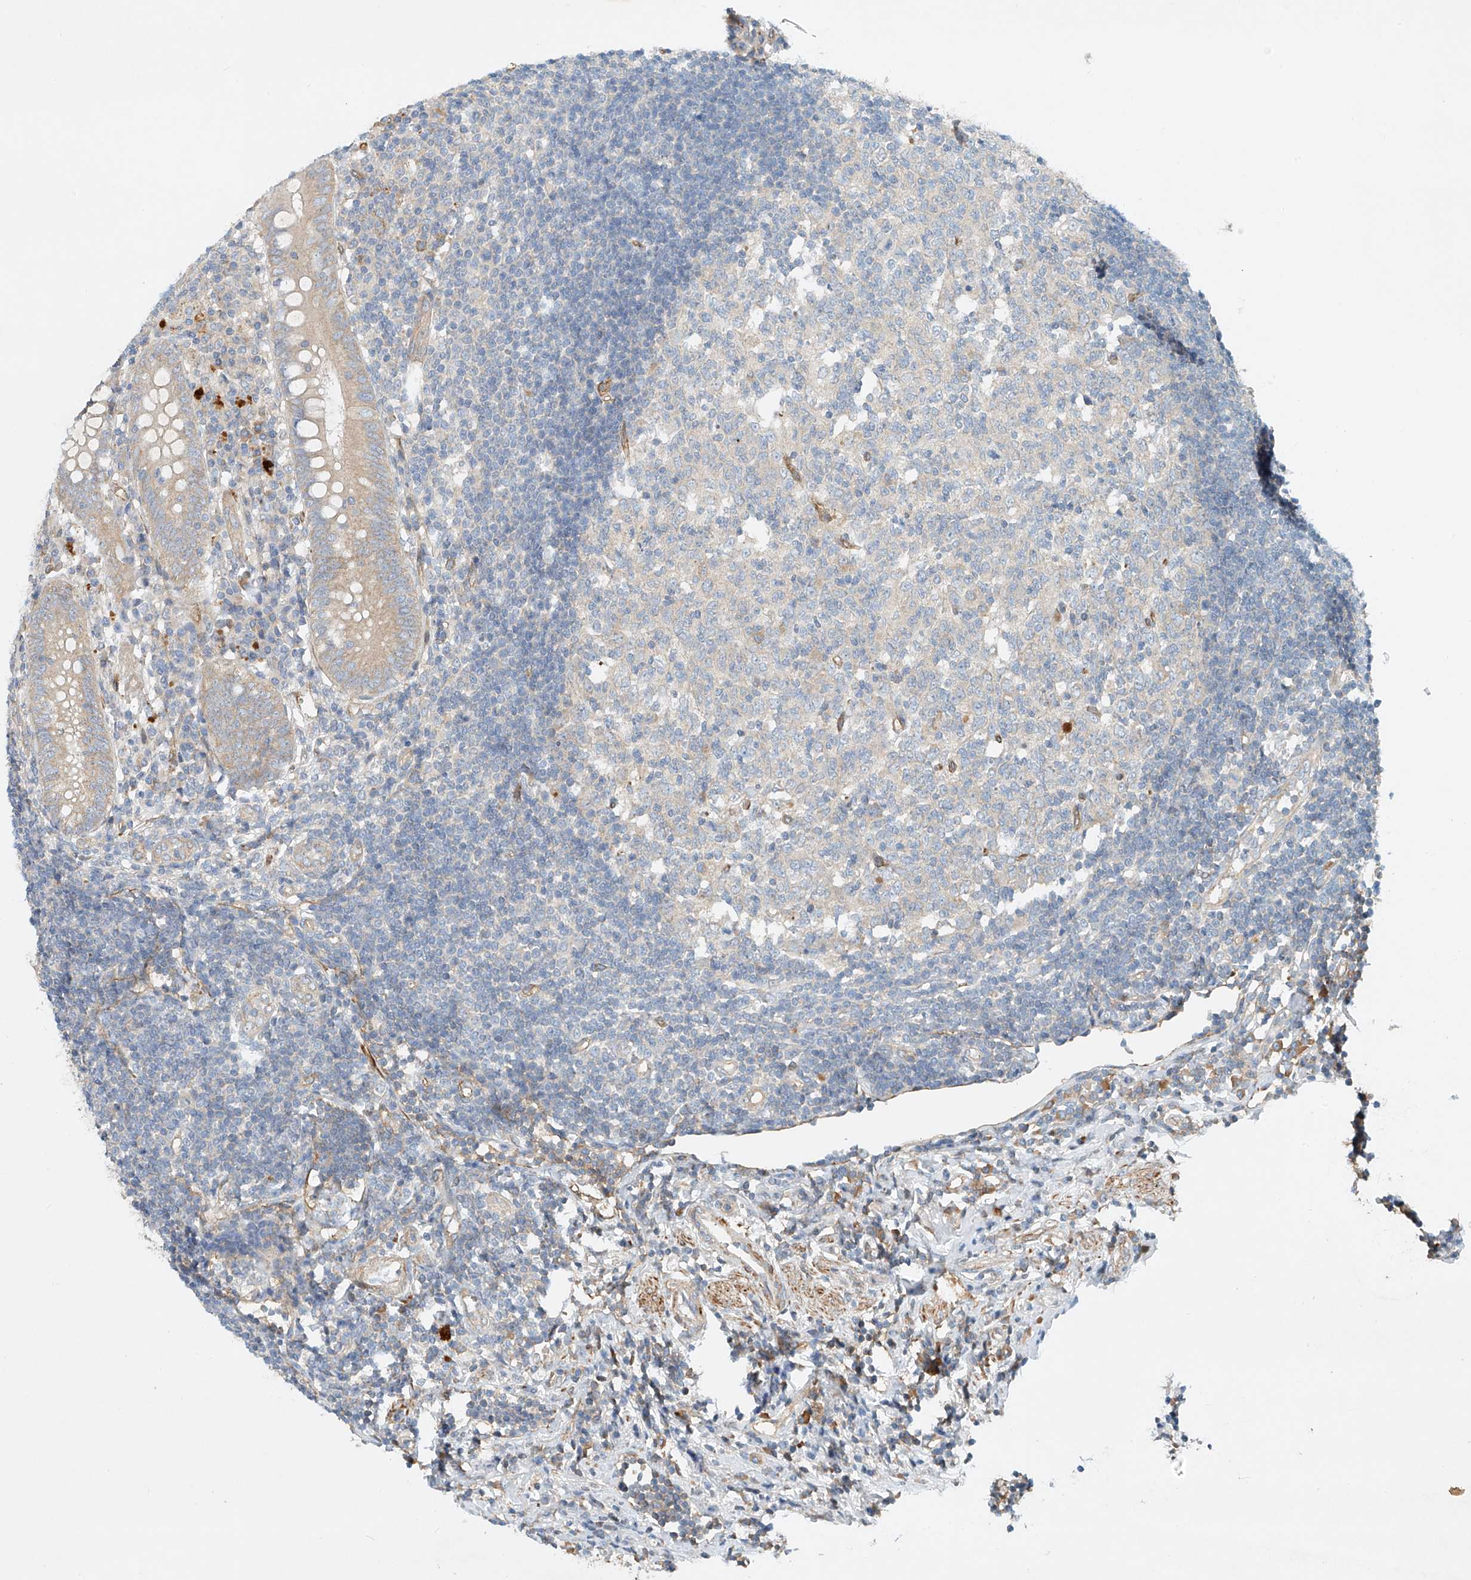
{"staining": {"intensity": "moderate", "quantity": "<25%", "location": "cytoplasmic/membranous"}, "tissue": "appendix", "cell_type": "Glandular cells", "image_type": "normal", "snomed": [{"axis": "morphology", "description": "Normal tissue, NOS"}, {"axis": "topography", "description": "Appendix"}], "caption": "A brown stain highlights moderate cytoplasmic/membranous expression of a protein in glandular cells of normal appendix. (DAB = brown stain, brightfield microscopy at high magnification).", "gene": "ENSG00000266202", "patient": {"sex": "female", "age": 54}}